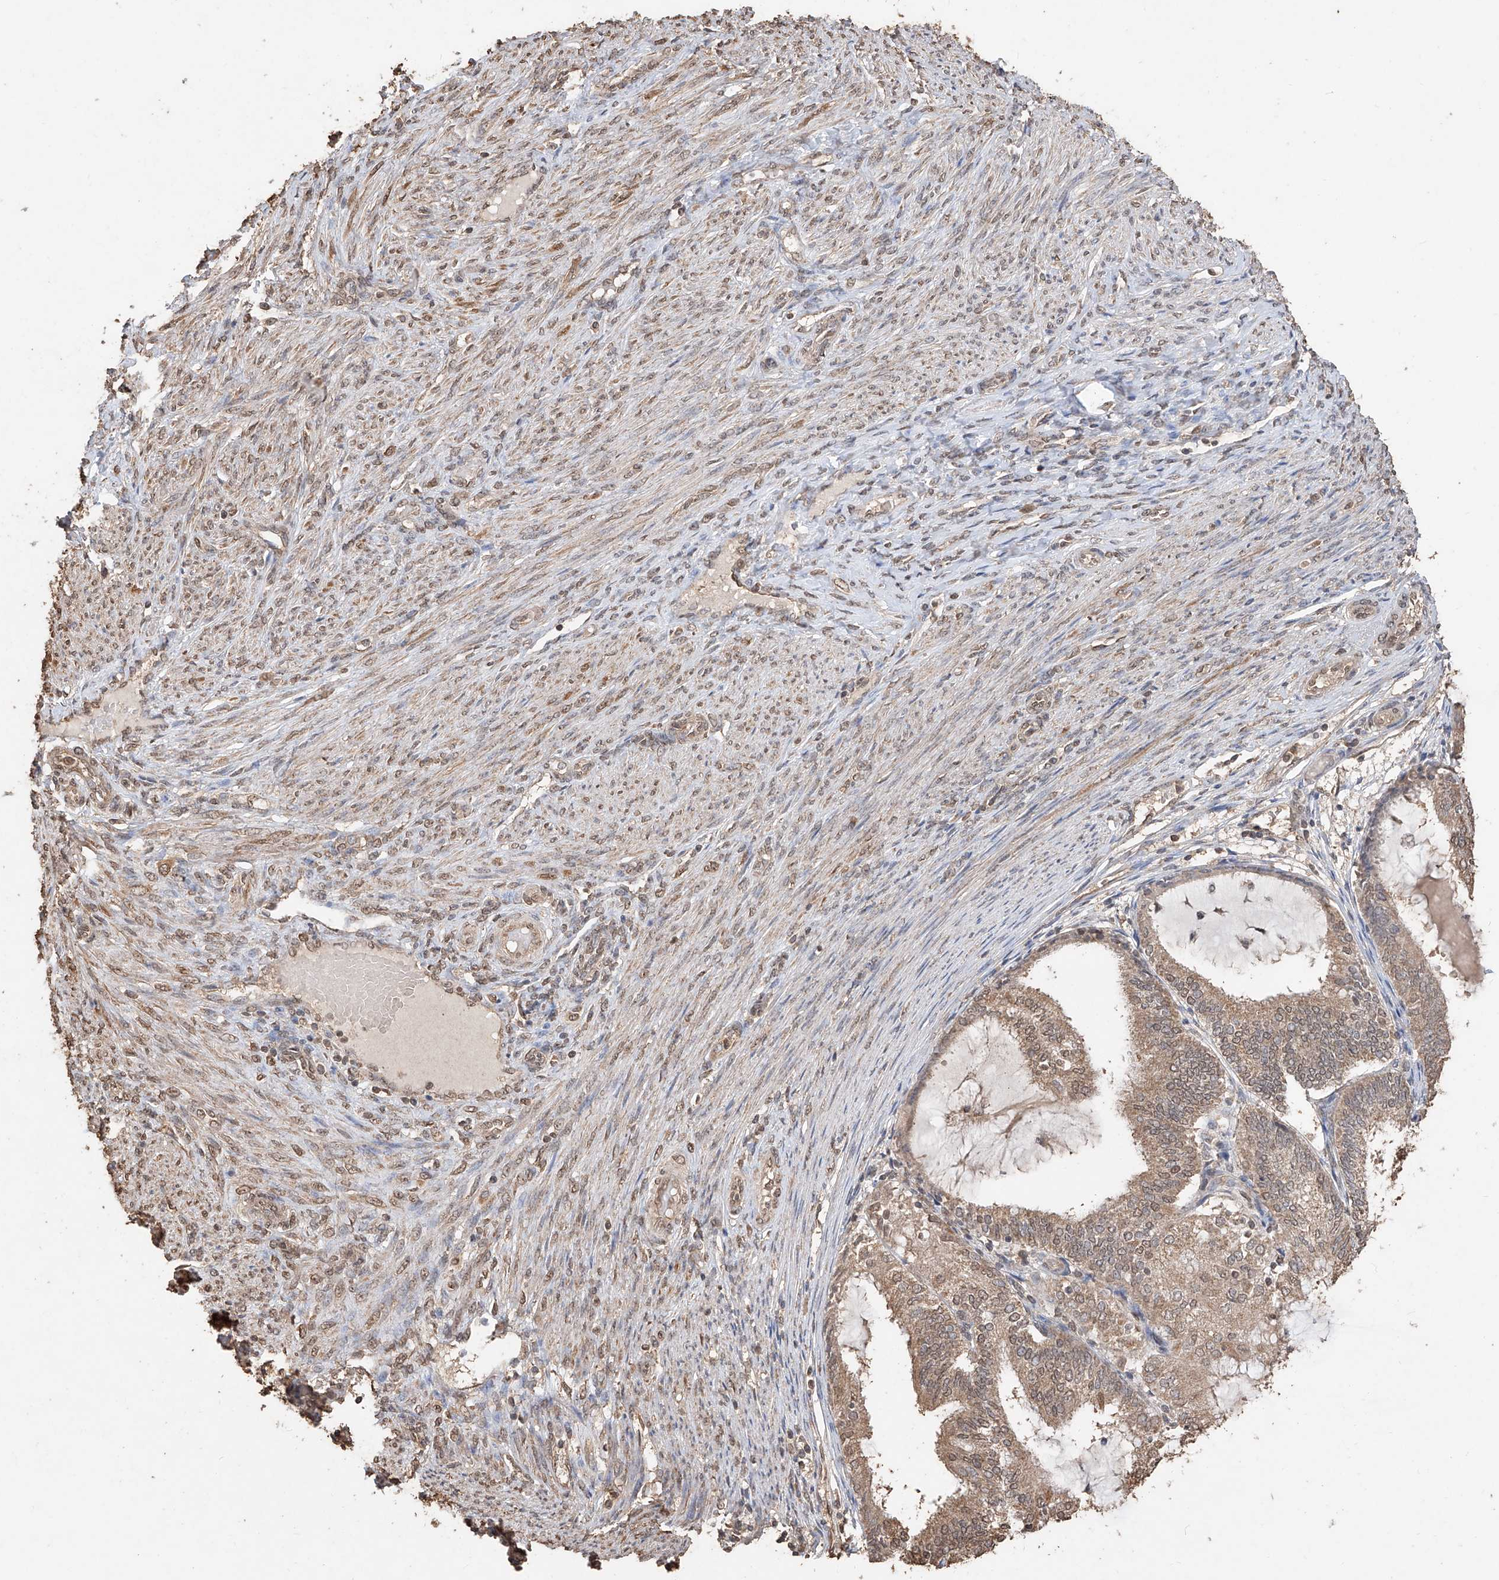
{"staining": {"intensity": "weak", "quantity": ">75%", "location": "cytoplasmic/membranous,nuclear"}, "tissue": "endometrial cancer", "cell_type": "Tumor cells", "image_type": "cancer", "snomed": [{"axis": "morphology", "description": "Adenocarcinoma, NOS"}, {"axis": "topography", "description": "Endometrium"}], "caption": "The immunohistochemical stain labels weak cytoplasmic/membranous and nuclear expression in tumor cells of endometrial cancer (adenocarcinoma) tissue.", "gene": "ELOVL1", "patient": {"sex": "female", "age": 81}}